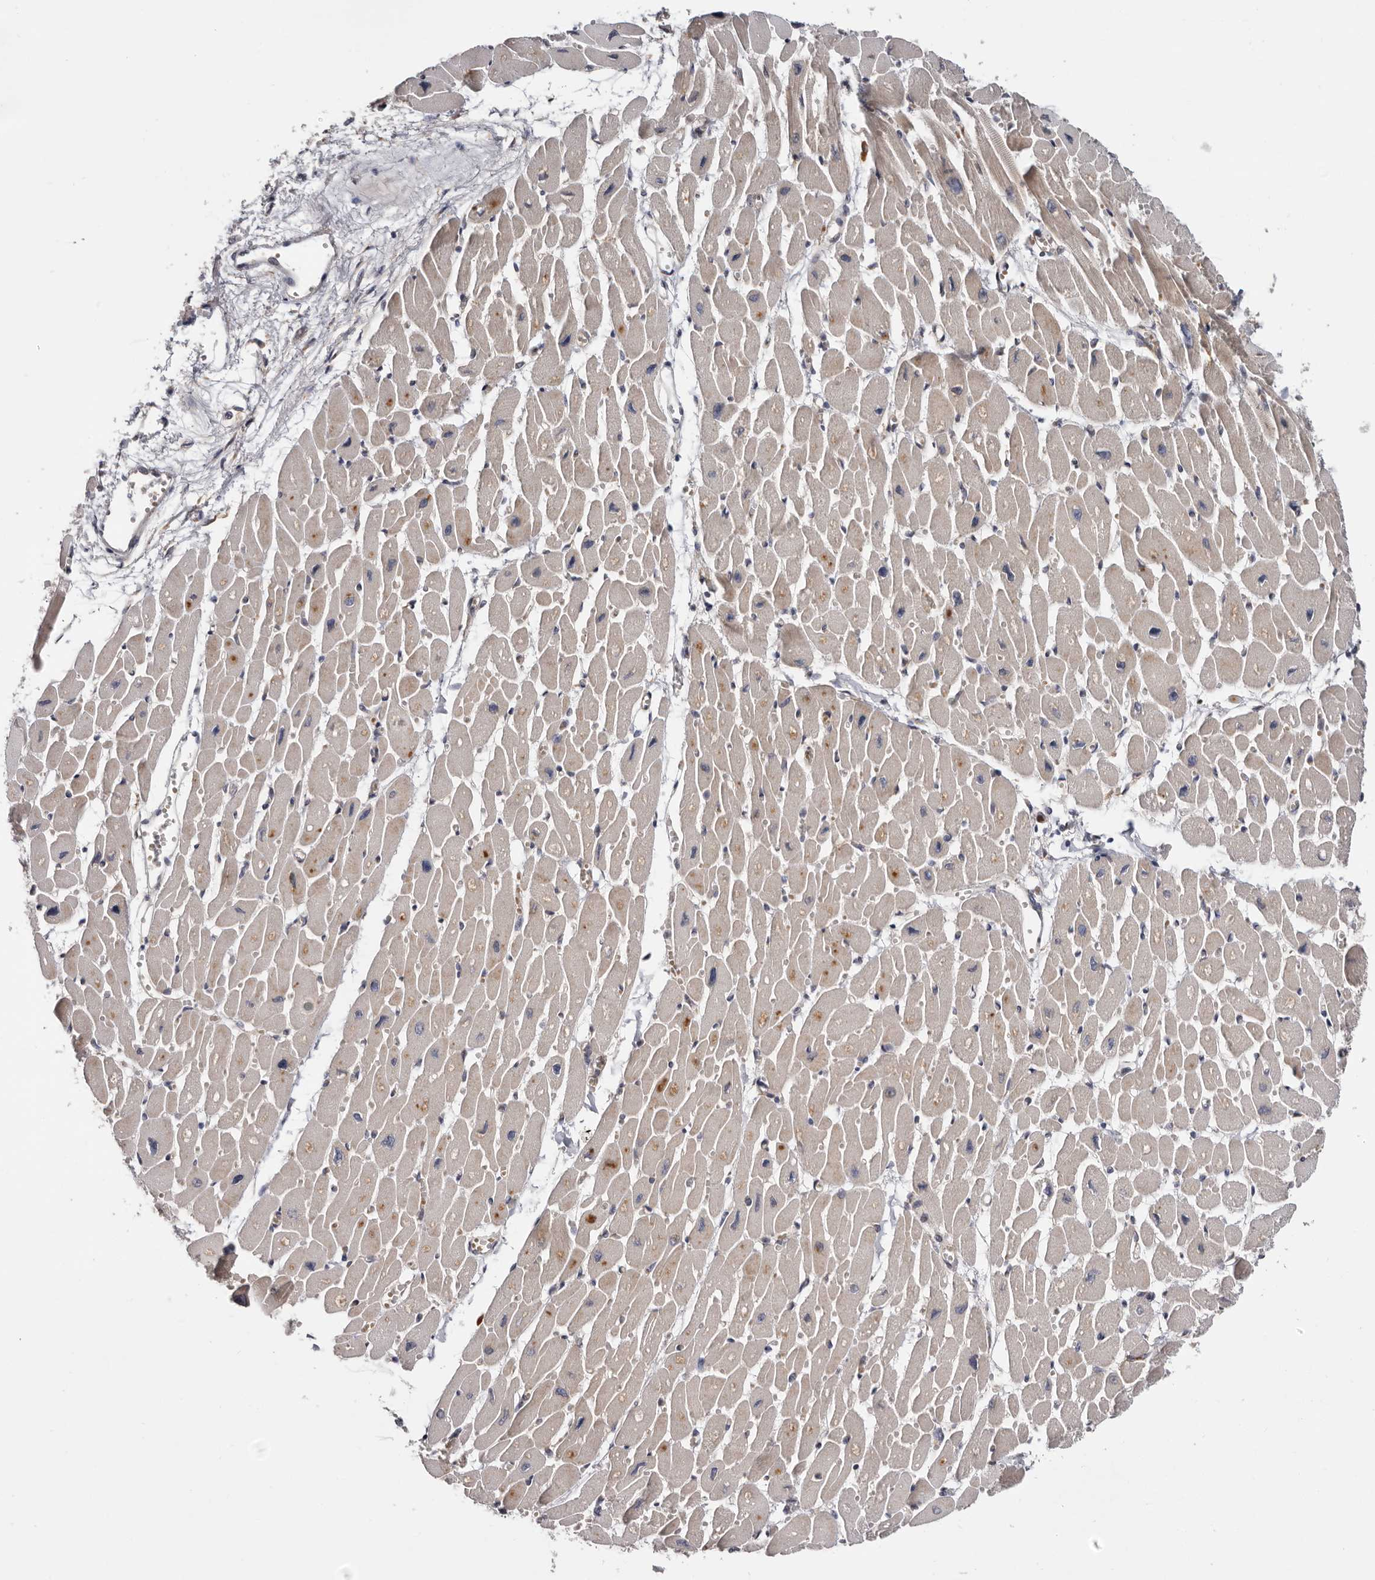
{"staining": {"intensity": "moderate", "quantity": "25%-75%", "location": "cytoplasmic/membranous"}, "tissue": "heart muscle", "cell_type": "Cardiomyocytes", "image_type": "normal", "snomed": [{"axis": "morphology", "description": "Normal tissue, NOS"}, {"axis": "topography", "description": "Heart"}], "caption": "Cardiomyocytes display medium levels of moderate cytoplasmic/membranous positivity in approximately 25%-75% of cells in normal heart muscle. (DAB (3,3'-diaminobenzidine) = brown stain, brightfield microscopy at high magnification).", "gene": "USH1C", "patient": {"sex": "female", "age": 54}}